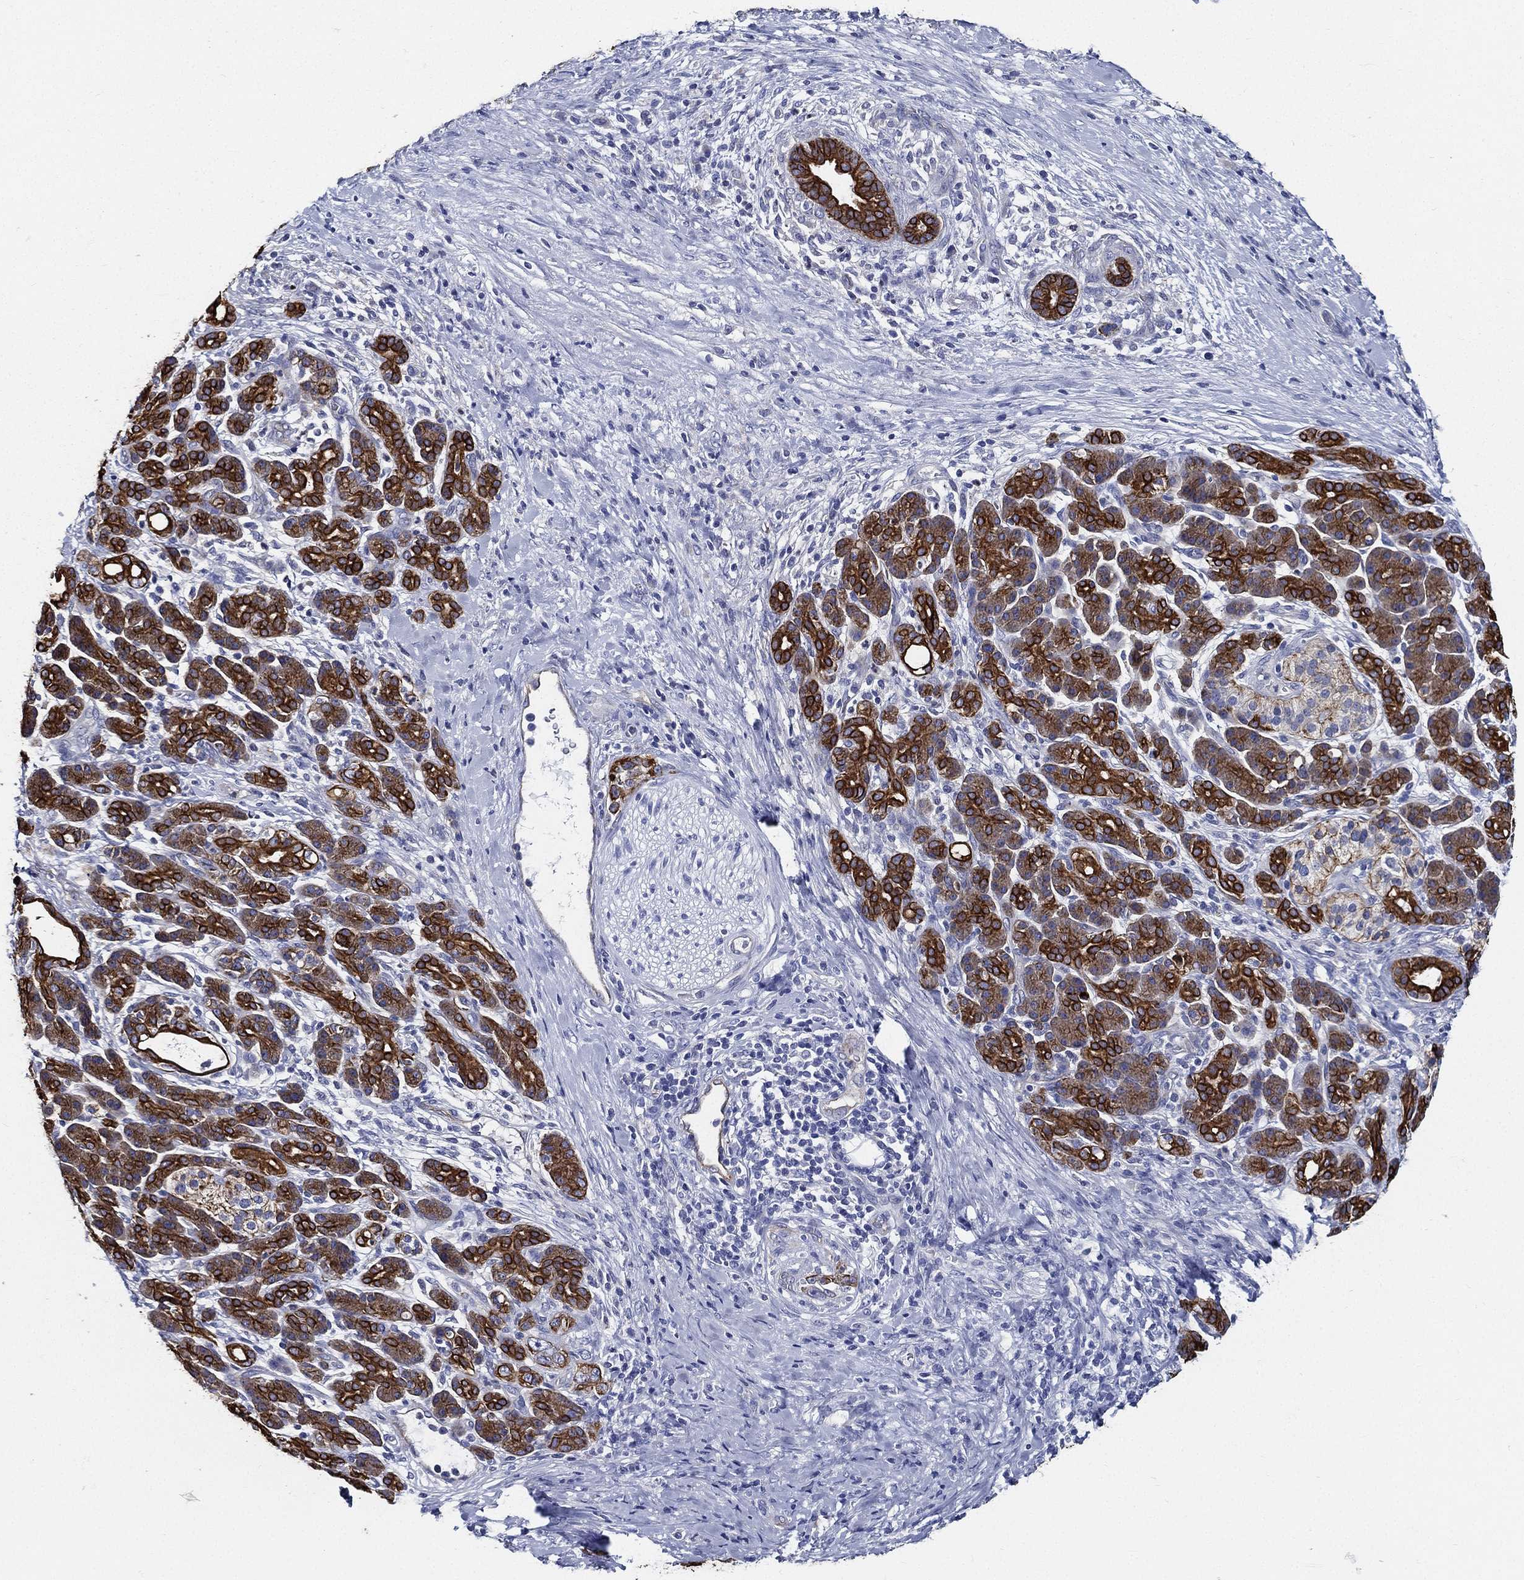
{"staining": {"intensity": "strong", "quantity": ">75%", "location": "cytoplasmic/membranous"}, "tissue": "pancreatic cancer", "cell_type": "Tumor cells", "image_type": "cancer", "snomed": [{"axis": "morphology", "description": "Adenocarcinoma, NOS"}, {"axis": "topography", "description": "Pancreas"}], "caption": "An image showing strong cytoplasmic/membranous positivity in about >75% of tumor cells in pancreatic adenocarcinoma, as visualized by brown immunohistochemical staining.", "gene": "NEDD9", "patient": {"sex": "male", "age": 44}}